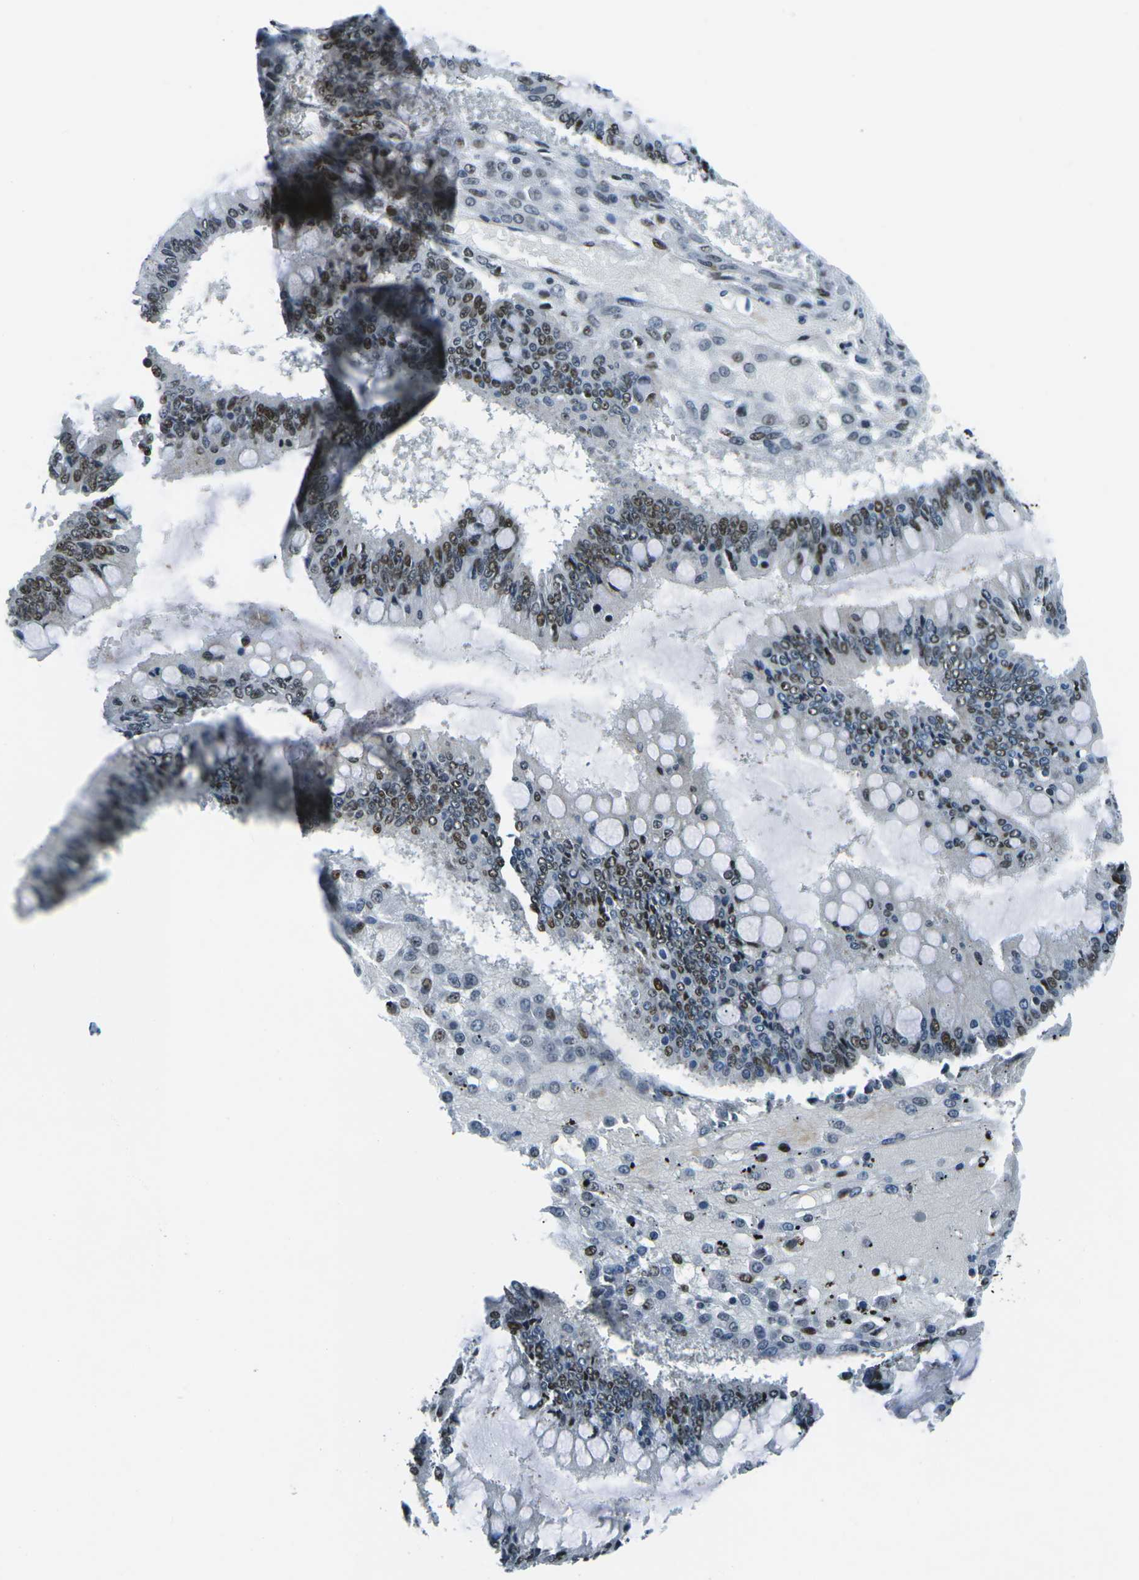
{"staining": {"intensity": "moderate", "quantity": "25%-75%", "location": "nuclear"}, "tissue": "ovarian cancer", "cell_type": "Tumor cells", "image_type": "cancer", "snomed": [{"axis": "morphology", "description": "Cystadenocarcinoma, mucinous, NOS"}, {"axis": "topography", "description": "Ovary"}], "caption": "Immunohistochemistry micrograph of ovarian cancer stained for a protein (brown), which shows medium levels of moderate nuclear staining in approximately 25%-75% of tumor cells.", "gene": "RBL2", "patient": {"sex": "female", "age": 73}}